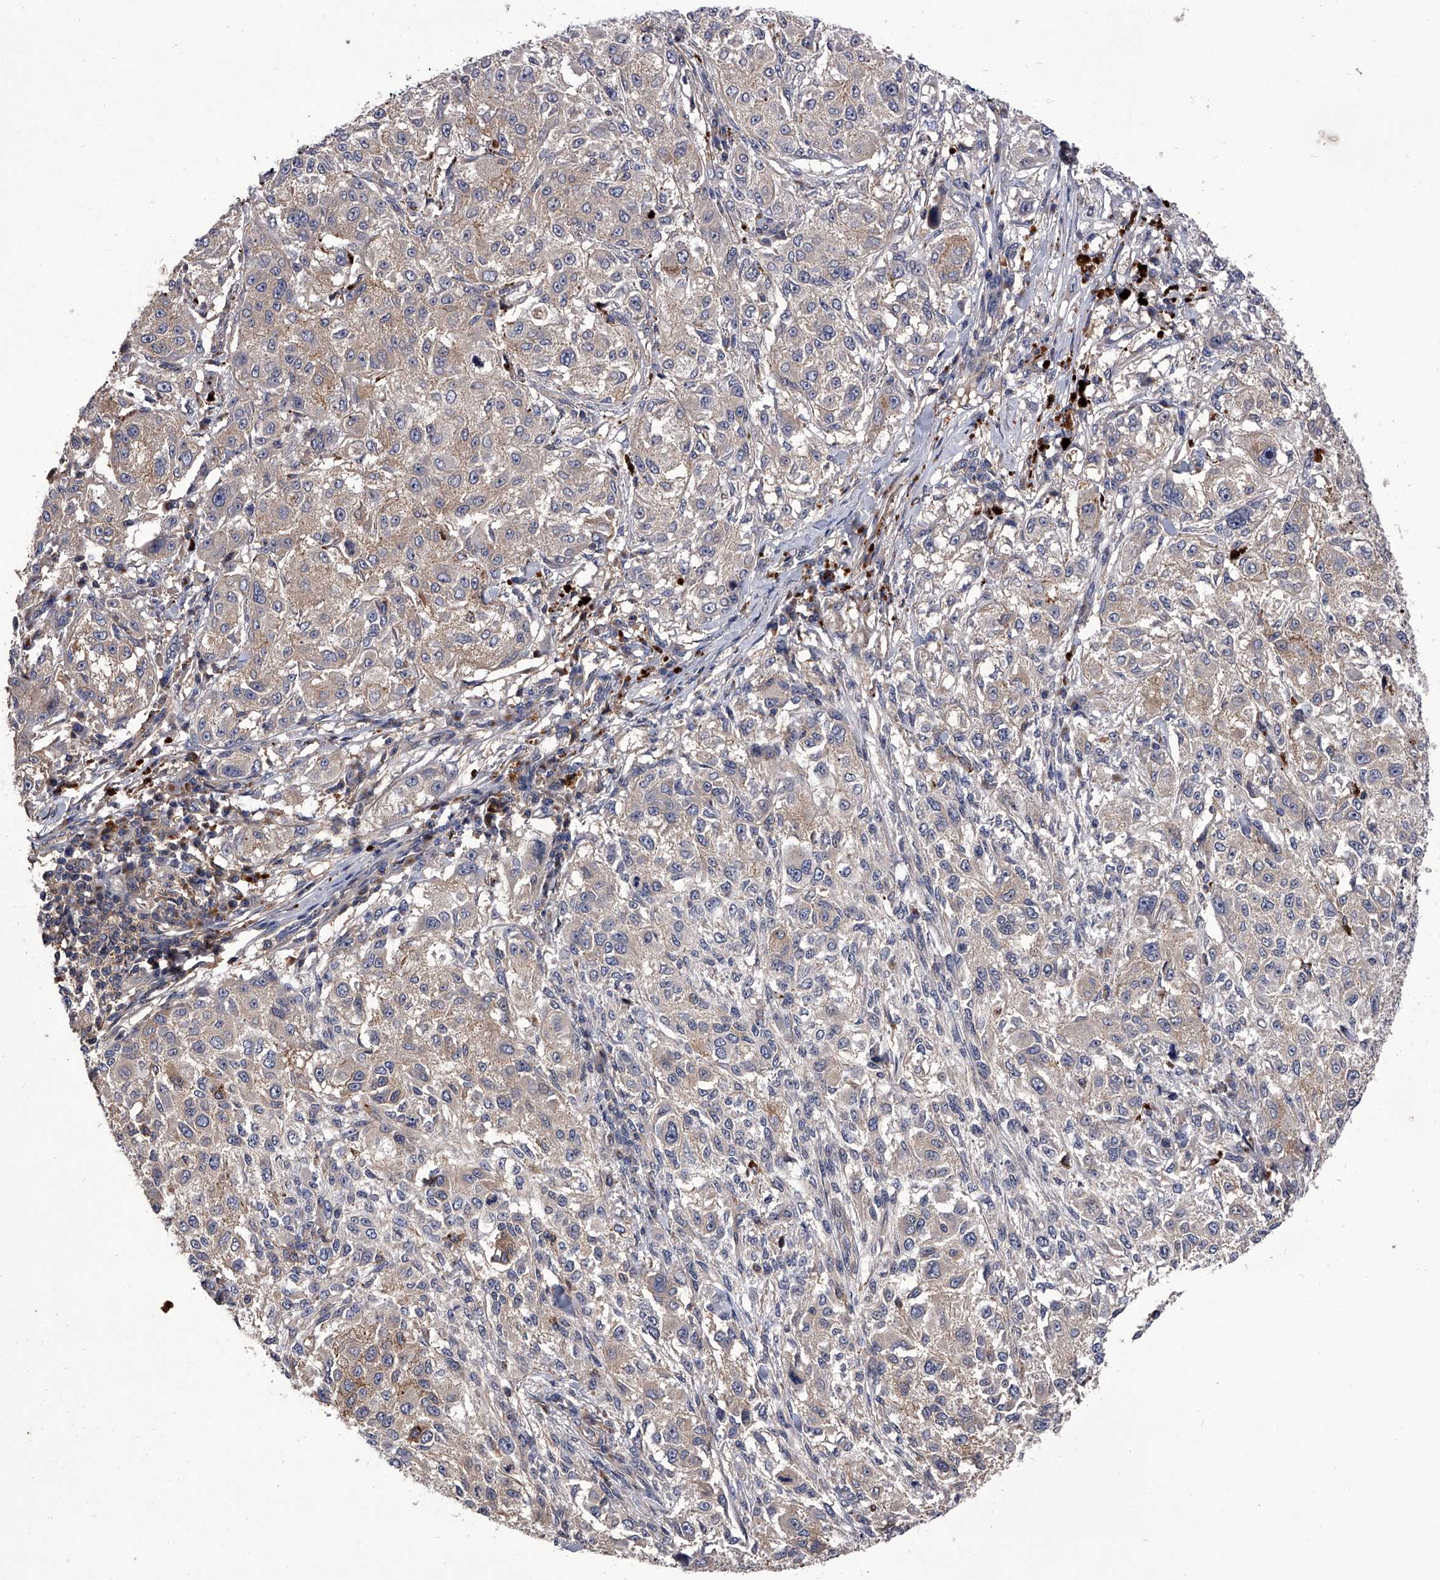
{"staining": {"intensity": "weak", "quantity": "<25%", "location": "cytoplasmic/membranous"}, "tissue": "melanoma", "cell_type": "Tumor cells", "image_type": "cancer", "snomed": [{"axis": "morphology", "description": "Necrosis, NOS"}, {"axis": "morphology", "description": "Malignant melanoma, NOS"}, {"axis": "topography", "description": "Skin"}], "caption": "This is an immunohistochemistry image of human malignant melanoma. There is no positivity in tumor cells.", "gene": "STK36", "patient": {"sex": "female", "age": 87}}